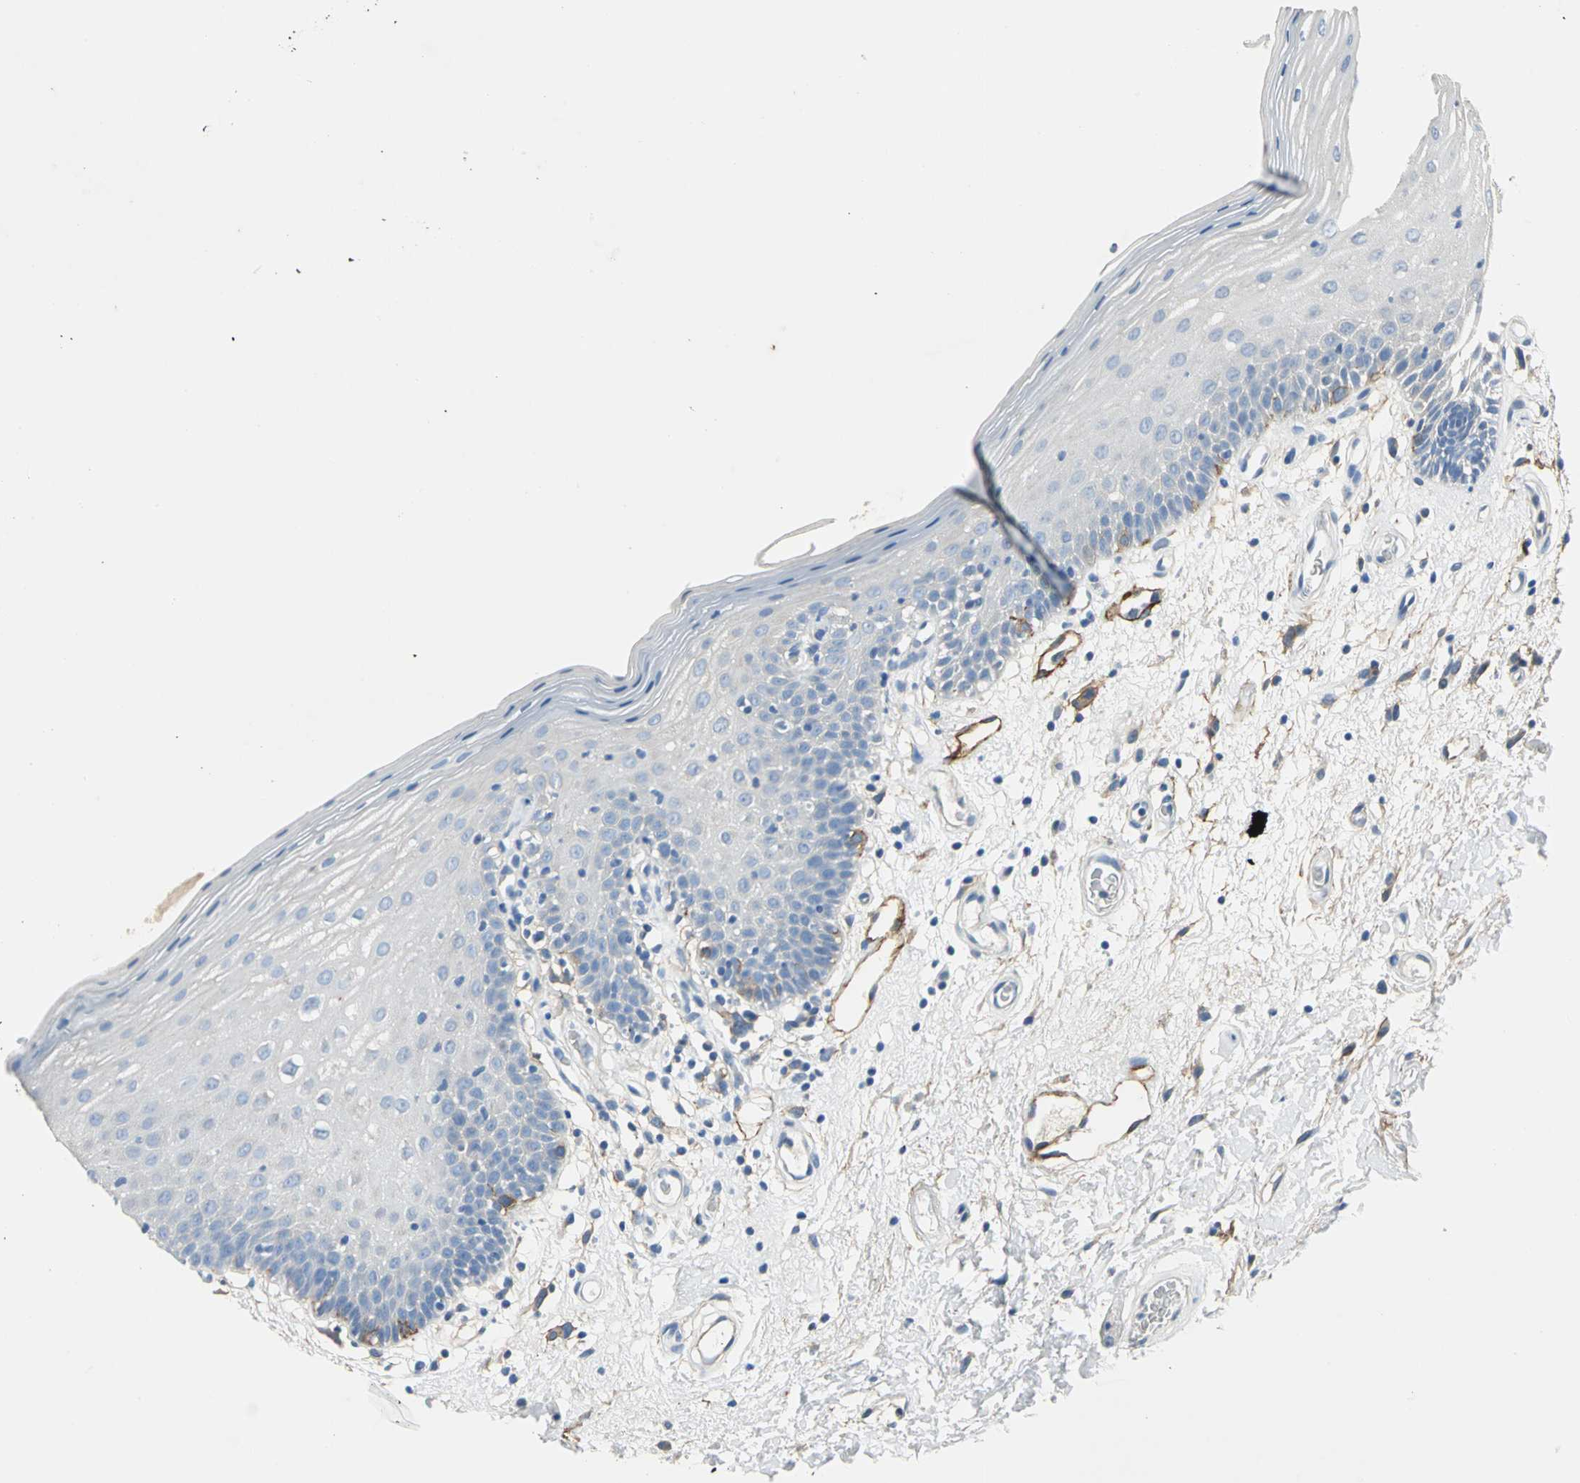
{"staining": {"intensity": "negative", "quantity": "none", "location": "none"}, "tissue": "oral mucosa", "cell_type": "Squamous epithelial cells", "image_type": "normal", "snomed": [{"axis": "morphology", "description": "Normal tissue, NOS"}, {"axis": "morphology", "description": "Squamous cell carcinoma, NOS"}, {"axis": "topography", "description": "Skeletal muscle"}, {"axis": "topography", "description": "Oral tissue"}, {"axis": "topography", "description": "Head-Neck"}], "caption": "Immunohistochemistry (IHC) image of normal oral mucosa: oral mucosa stained with DAB (3,3'-diaminobenzidine) exhibits no significant protein positivity in squamous epithelial cells. The staining was performed using DAB (3,3'-diaminobenzidine) to visualize the protein expression in brown, while the nuclei were stained in blue with hematoxylin (Magnification: 20x).", "gene": "AKAP12", "patient": {"sex": "male", "age": 71}}